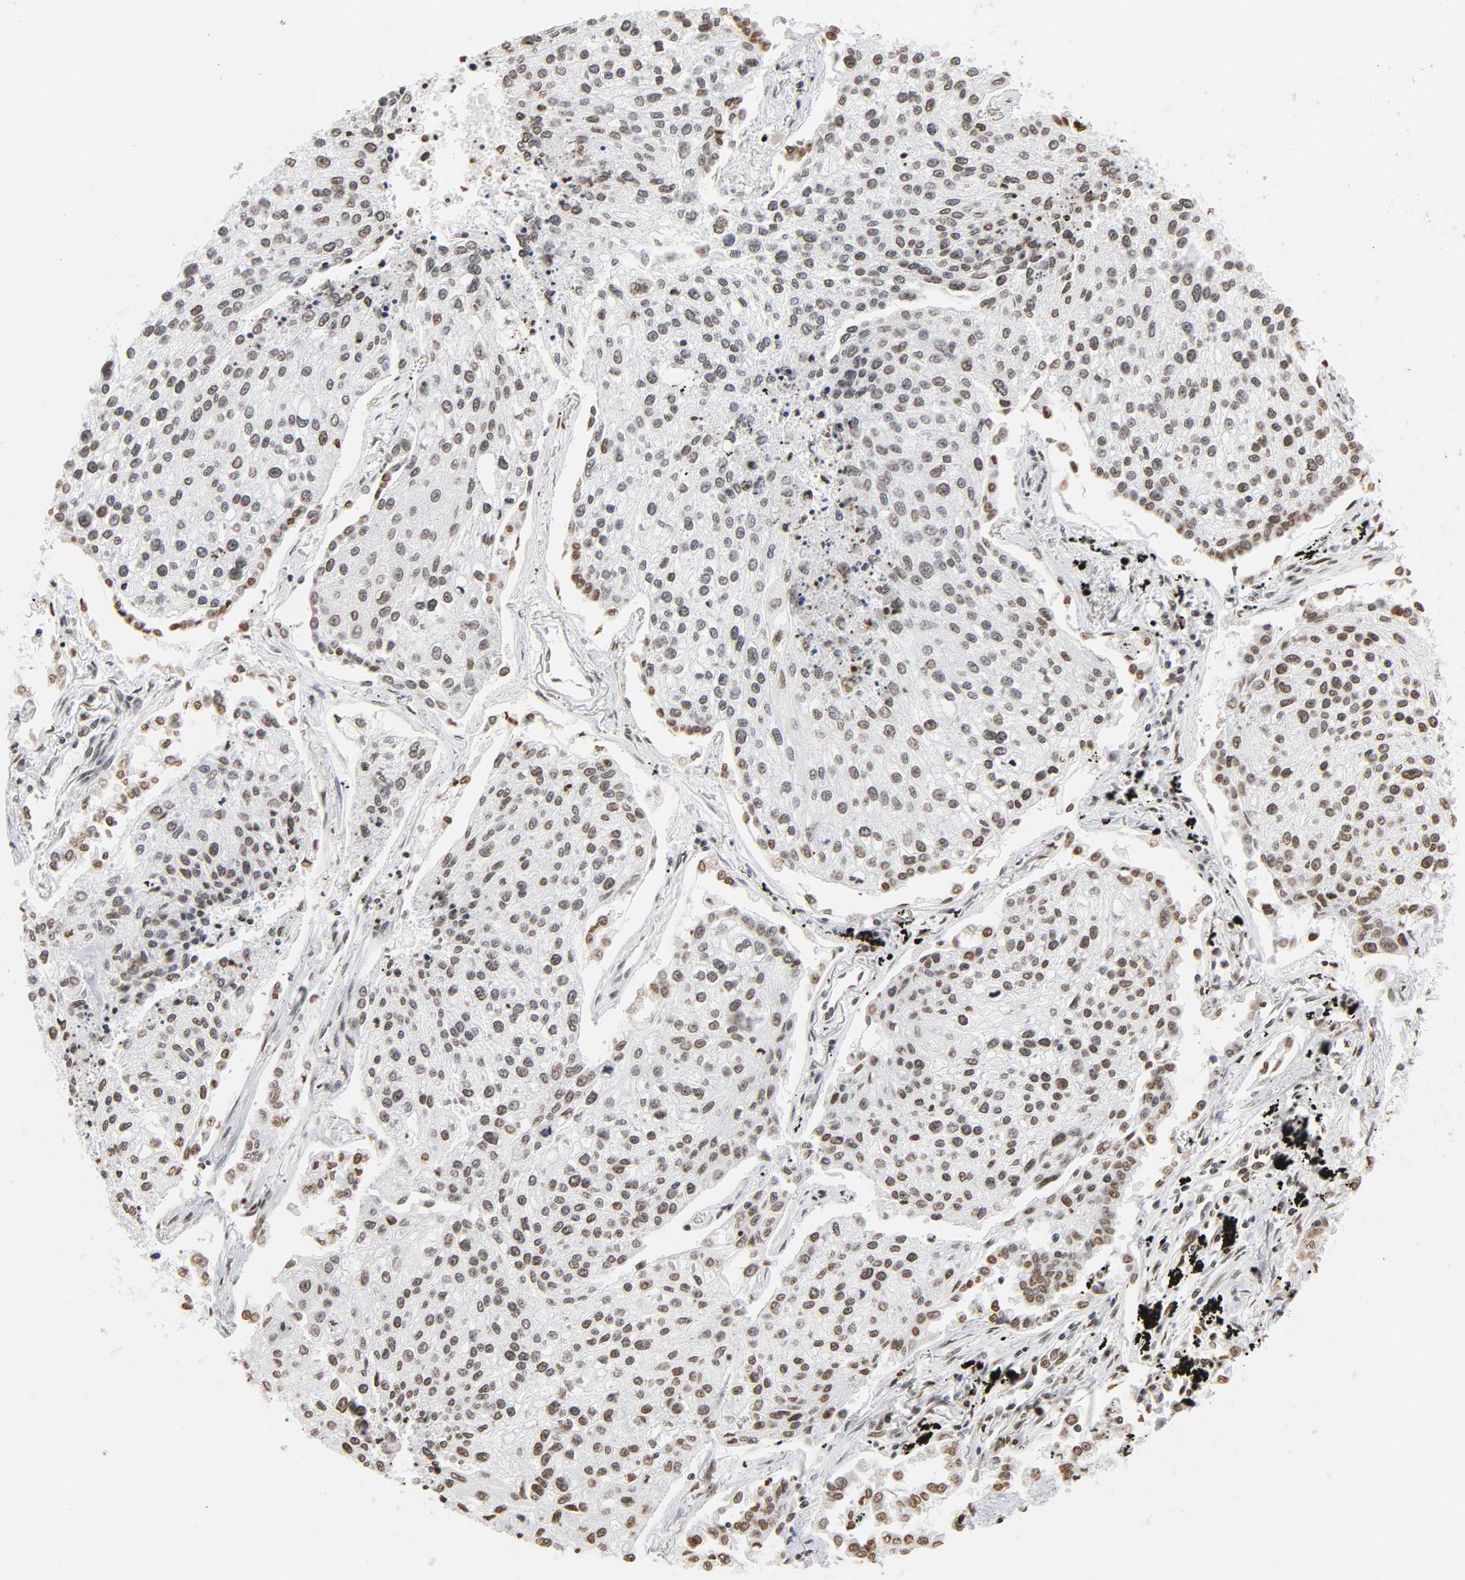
{"staining": {"intensity": "weak", "quantity": "25%-75%", "location": "nuclear"}, "tissue": "lung cancer", "cell_type": "Tumor cells", "image_type": "cancer", "snomed": [{"axis": "morphology", "description": "Squamous cell carcinoma, NOS"}, {"axis": "topography", "description": "Lung"}], "caption": "The photomicrograph demonstrates immunohistochemical staining of lung squamous cell carcinoma. There is weak nuclear staining is identified in about 25%-75% of tumor cells.", "gene": "H2AC12", "patient": {"sex": "male", "age": 75}}